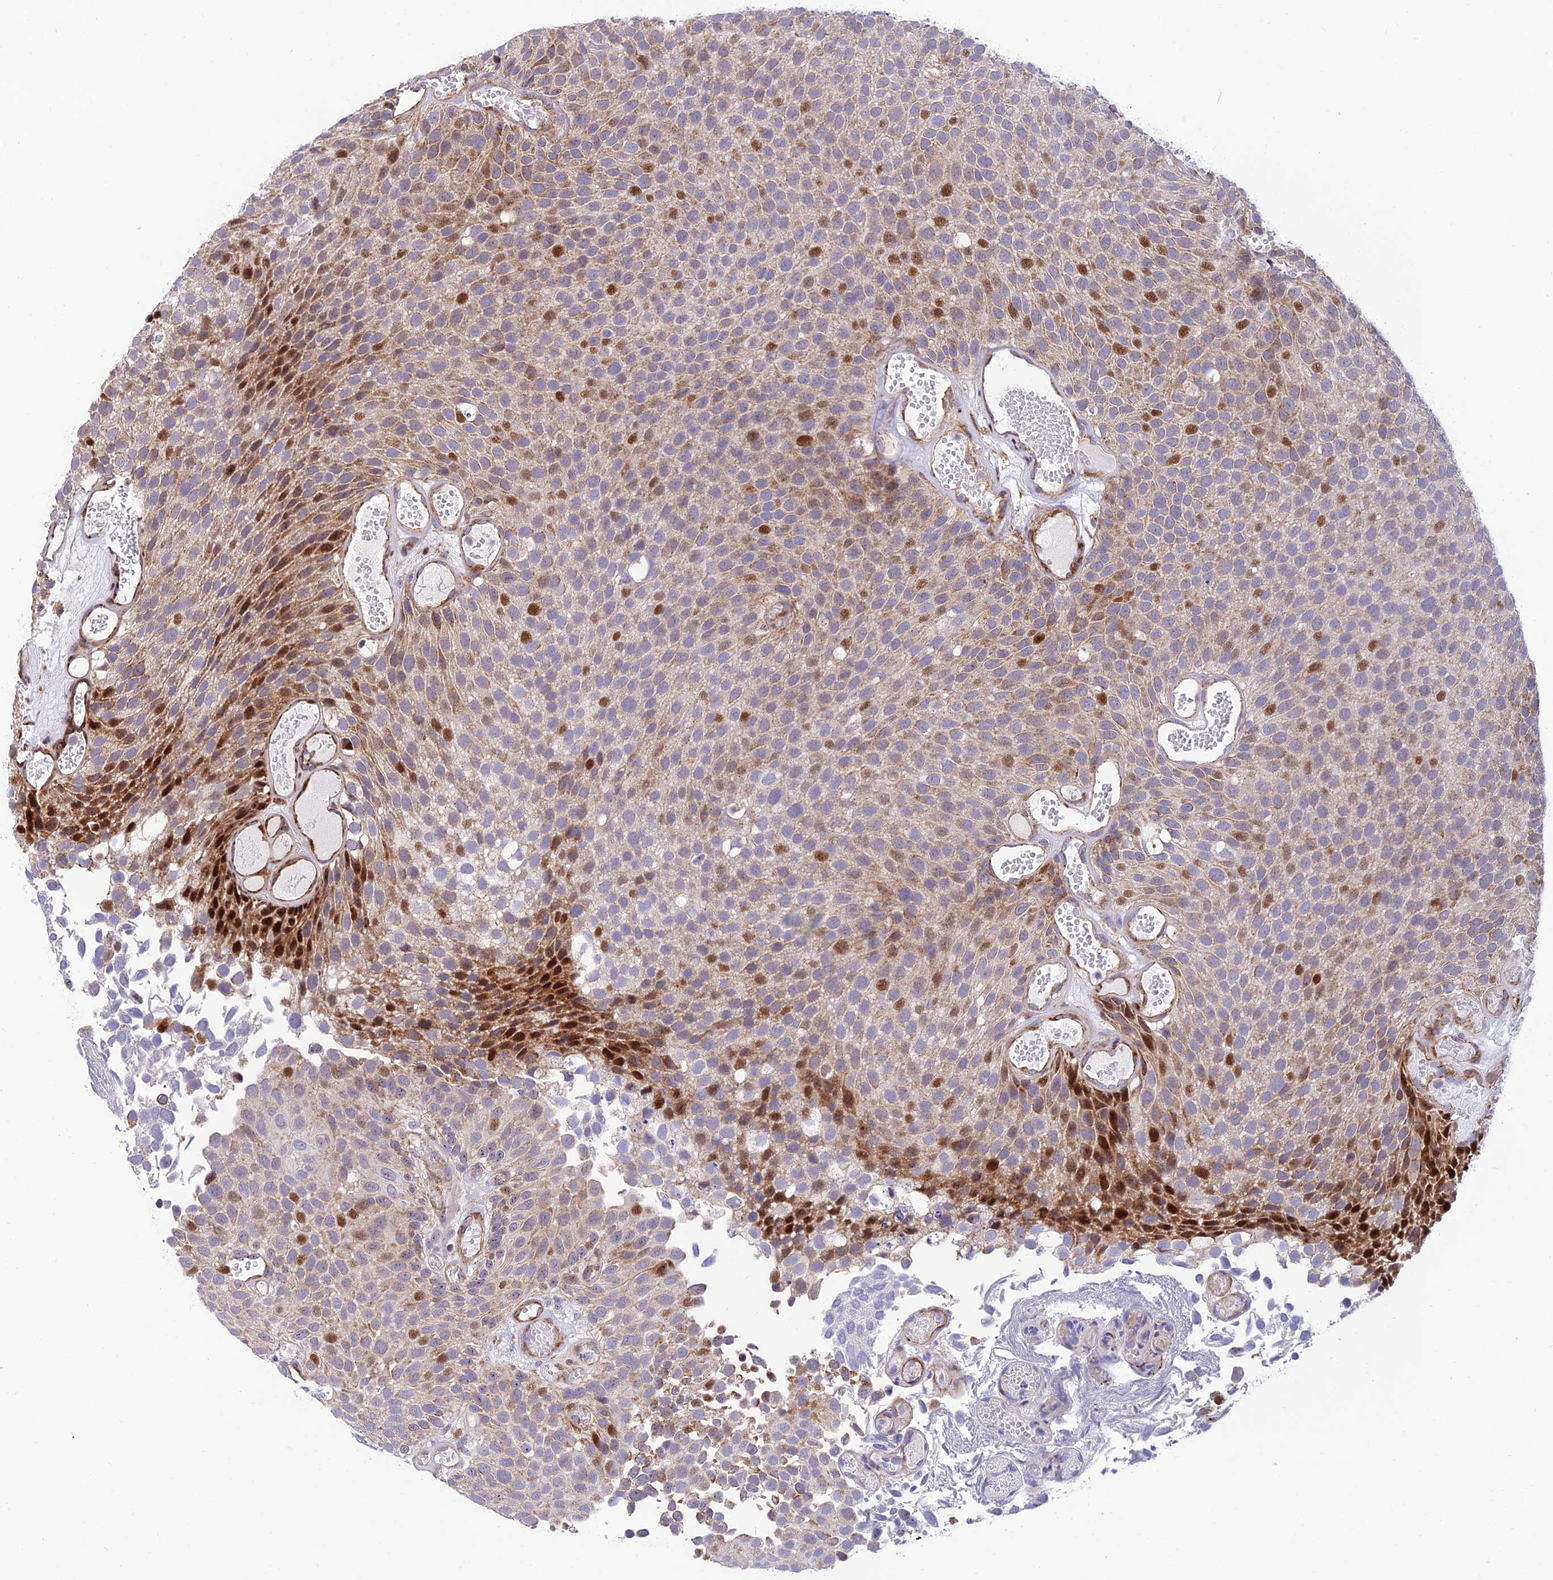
{"staining": {"intensity": "strong", "quantity": "<25%", "location": "cytoplasmic/membranous,nuclear"}, "tissue": "urothelial cancer", "cell_type": "Tumor cells", "image_type": "cancer", "snomed": [{"axis": "morphology", "description": "Urothelial carcinoma, Low grade"}, {"axis": "topography", "description": "Urinary bladder"}], "caption": "Immunohistochemical staining of urothelial cancer reveals medium levels of strong cytoplasmic/membranous and nuclear staining in approximately <25% of tumor cells.", "gene": "KBTBD7", "patient": {"sex": "male", "age": 89}}